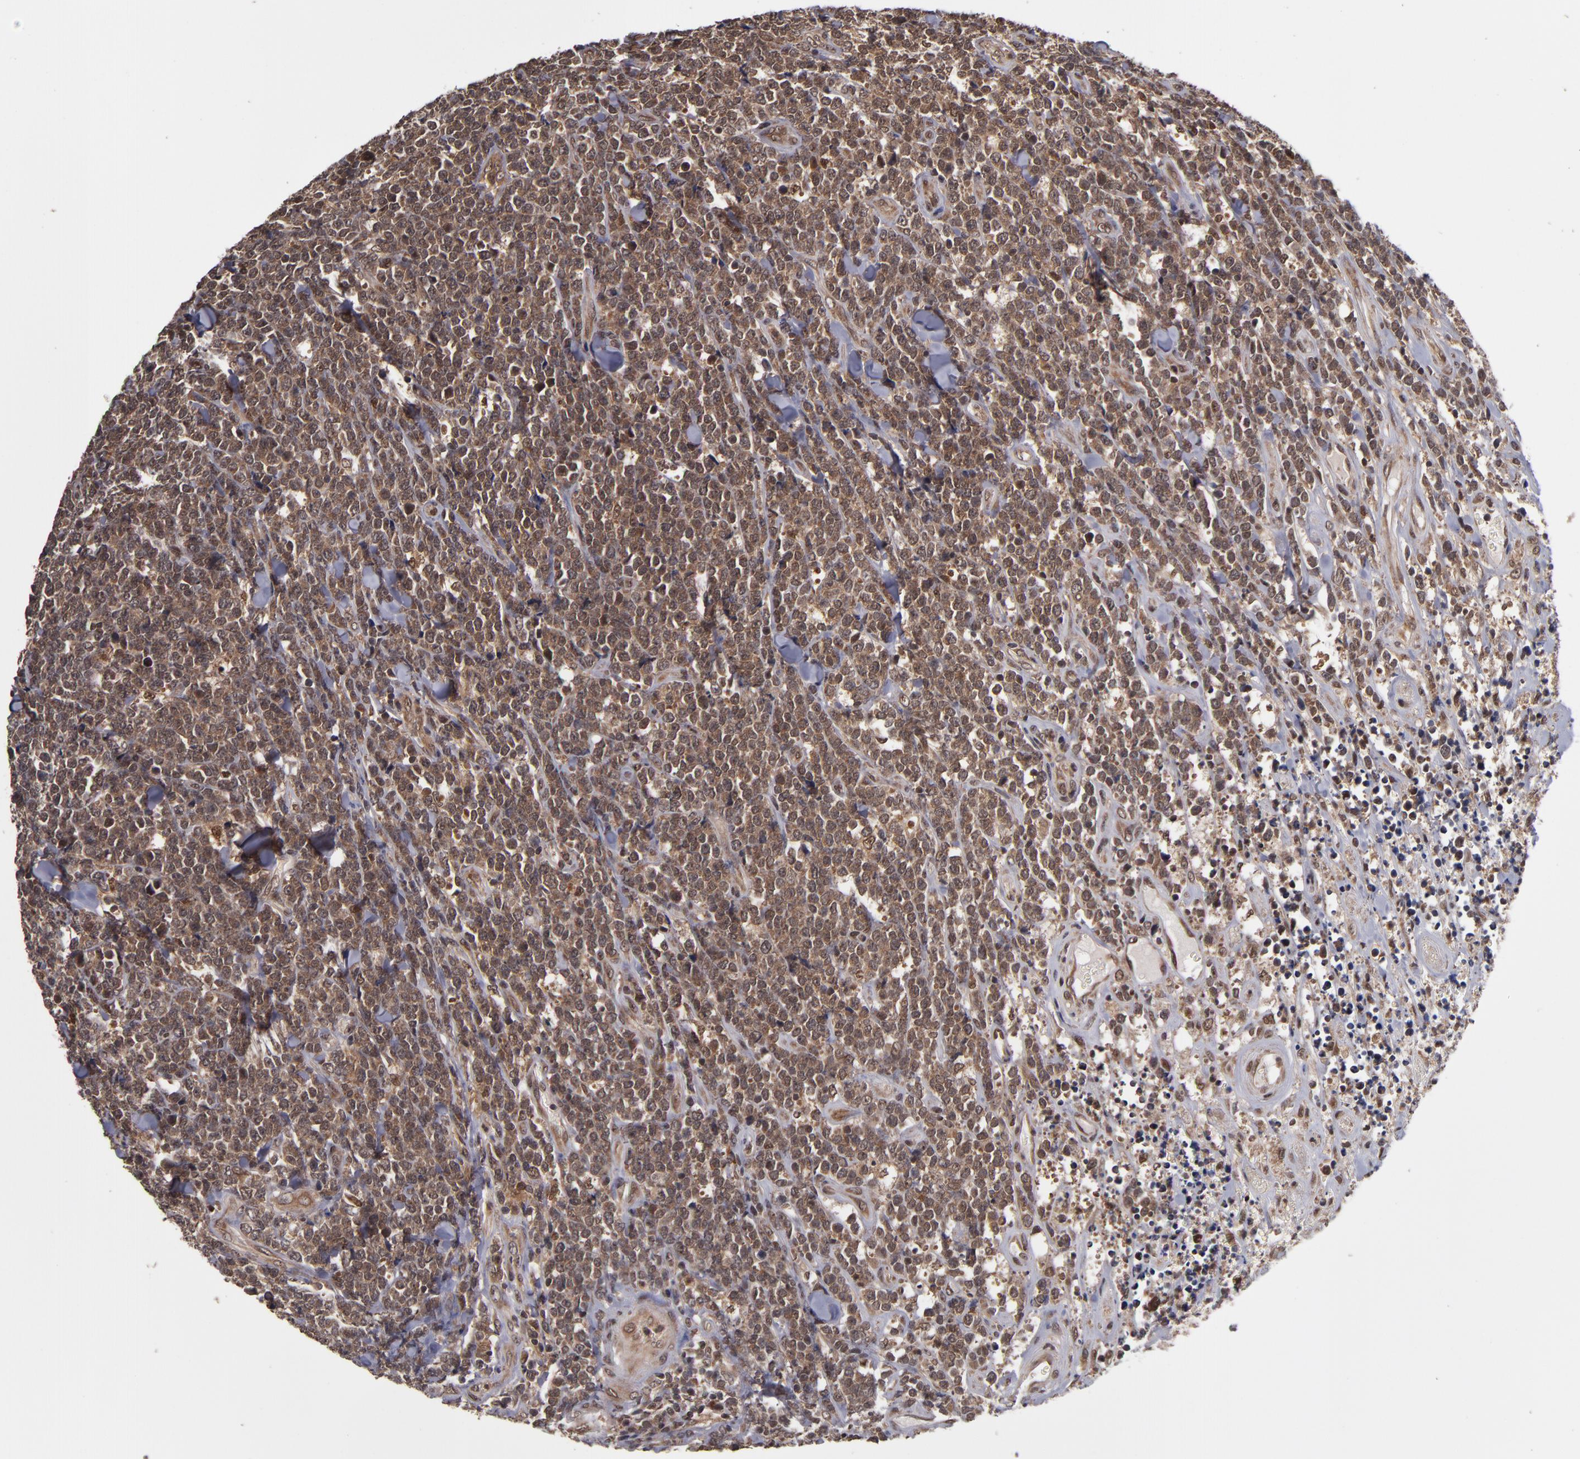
{"staining": {"intensity": "moderate", "quantity": ">75%", "location": "cytoplasmic/membranous"}, "tissue": "lymphoma", "cell_type": "Tumor cells", "image_type": "cancer", "snomed": [{"axis": "morphology", "description": "Malignant lymphoma, non-Hodgkin's type, High grade"}, {"axis": "topography", "description": "Small intestine"}, {"axis": "topography", "description": "Colon"}], "caption": "IHC of human lymphoma shows medium levels of moderate cytoplasmic/membranous expression in about >75% of tumor cells.", "gene": "CUL5", "patient": {"sex": "male", "age": 8}}